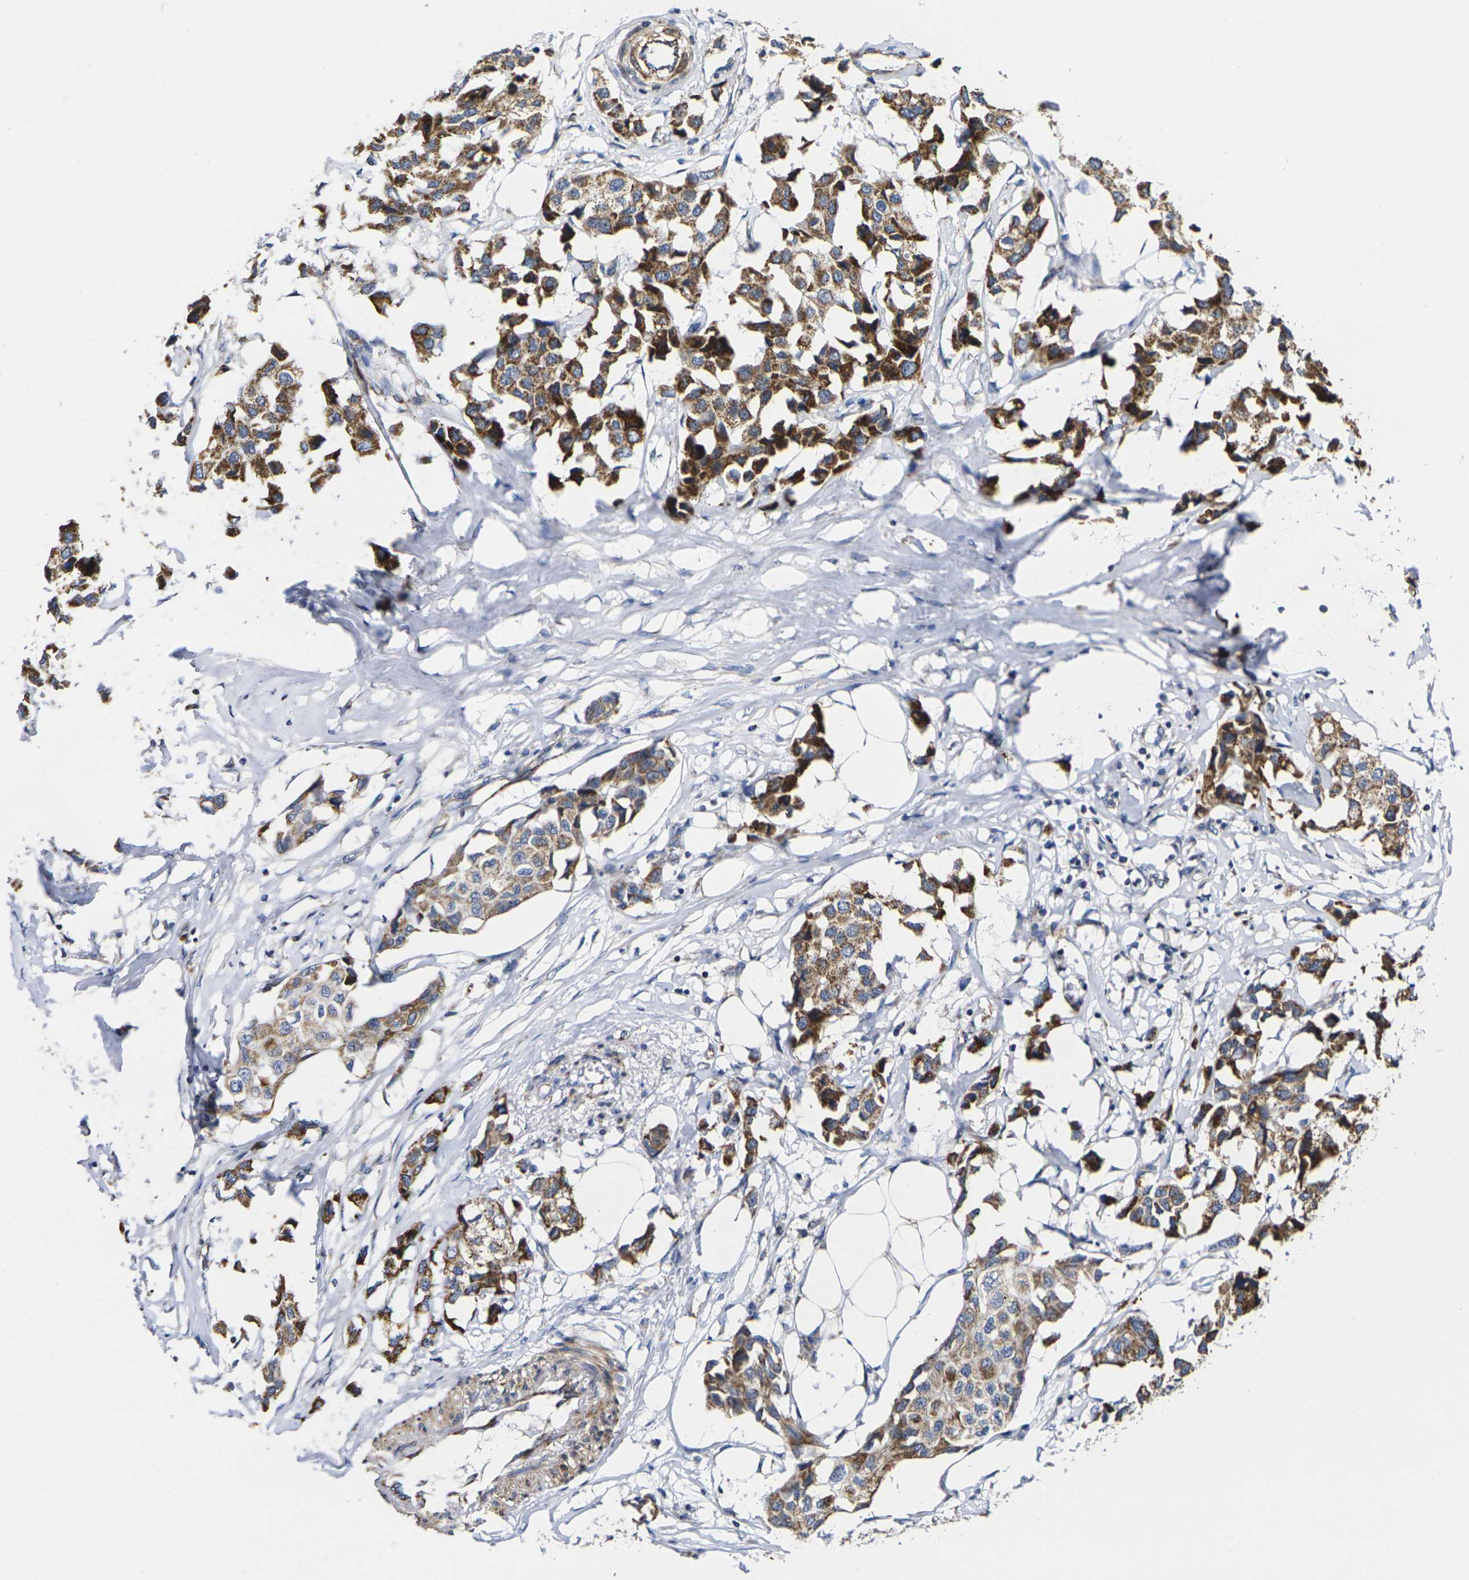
{"staining": {"intensity": "strong", "quantity": ">75%", "location": "cytoplasmic/membranous"}, "tissue": "breast cancer", "cell_type": "Tumor cells", "image_type": "cancer", "snomed": [{"axis": "morphology", "description": "Duct carcinoma"}, {"axis": "topography", "description": "Breast"}], "caption": "Breast cancer (infiltrating ductal carcinoma) tissue shows strong cytoplasmic/membranous staining in approximately >75% of tumor cells, visualized by immunohistochemistry.", "gene": "P2RY11", "patient": {"sex": "female", "age": 80}}